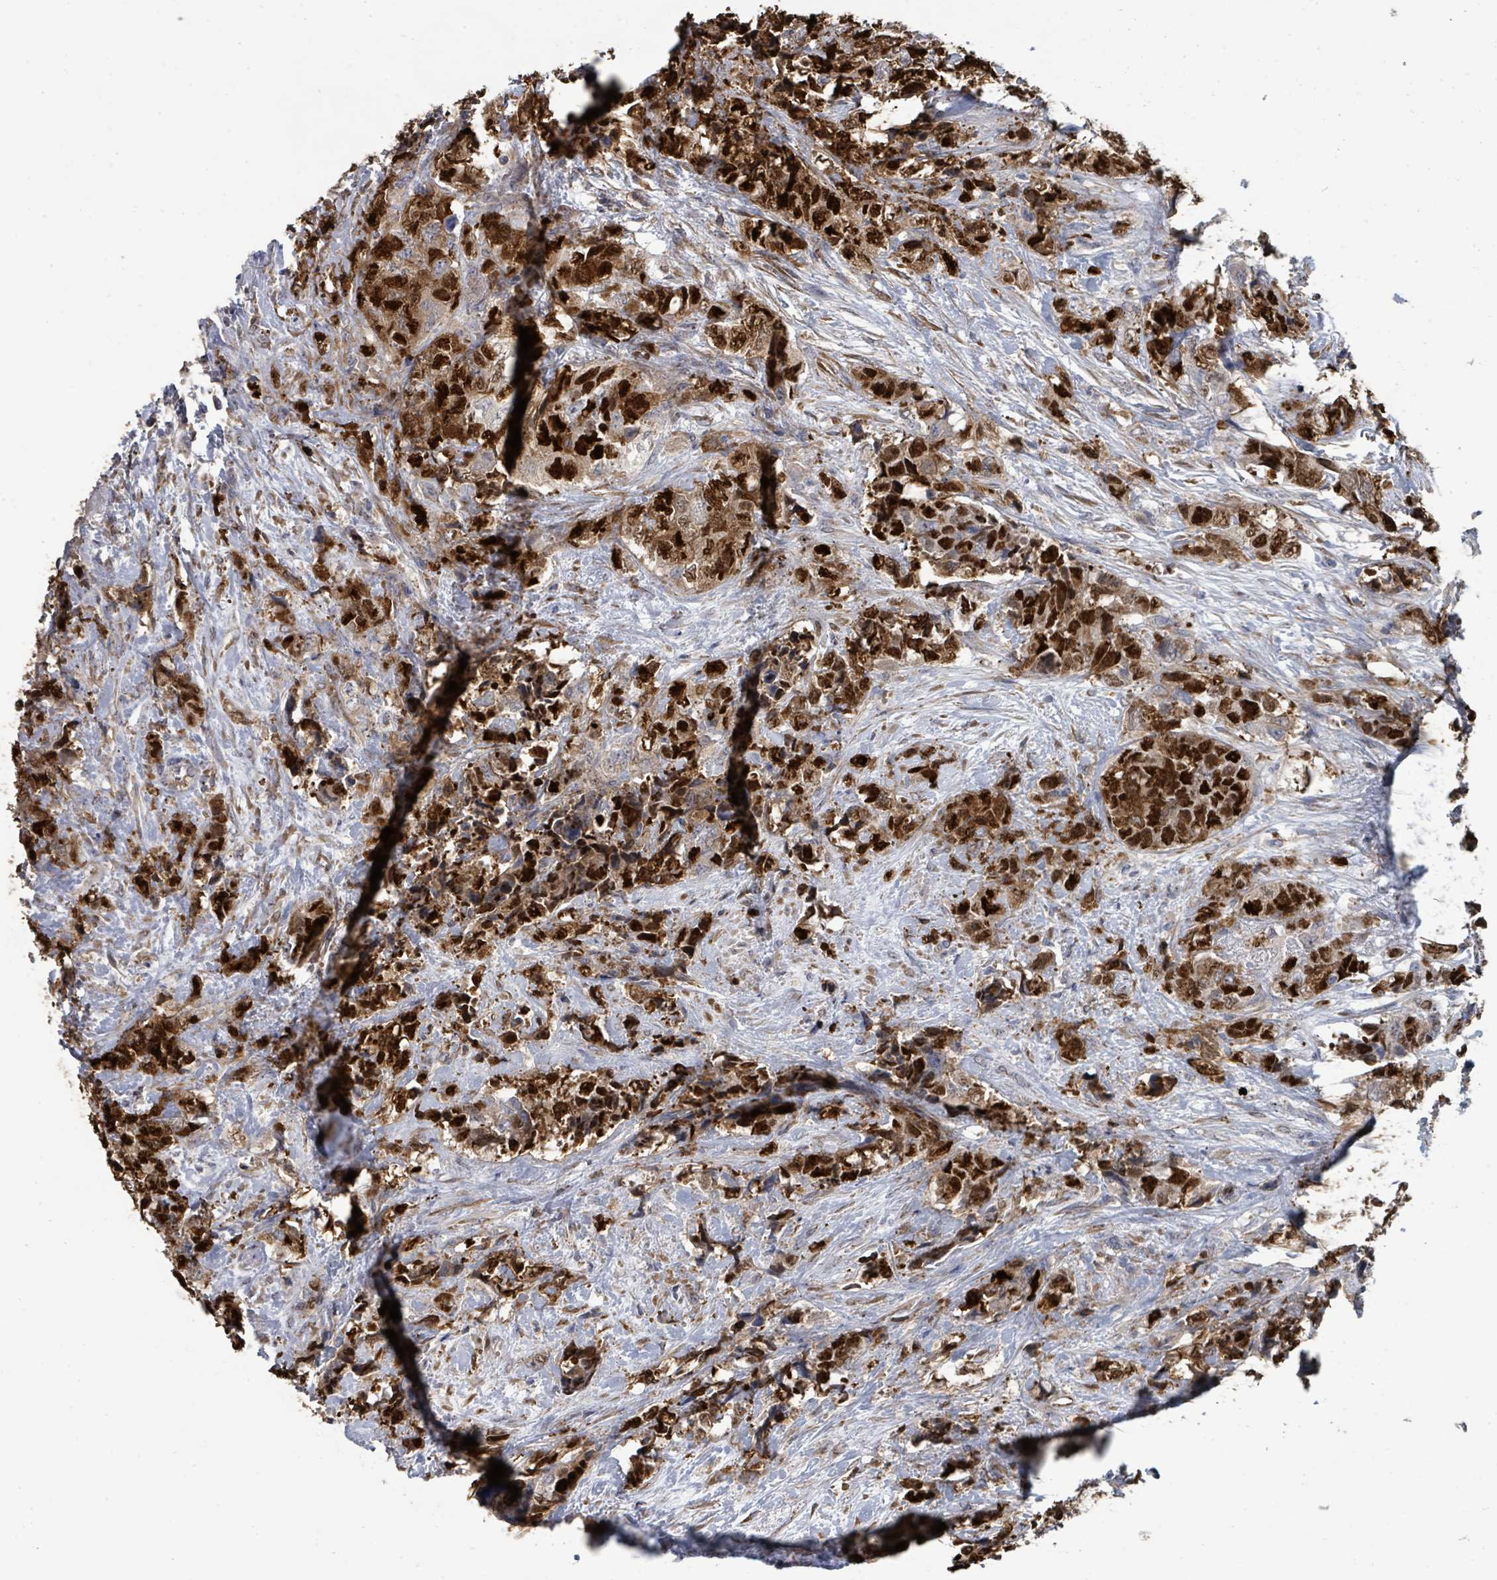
{"staining": {"intensity": "strong", "quantity": "25%-75%", "location": "cytoplasmic/membranous"}, "tissue": "urothelial cancer", "cell_type": "Tumor cells", "image_type": "cancer", "snomed": [{"axis": "morphology", "description": "Urothelial carcinoma, High grade"}, {"axis": "topography", "description": "Urinary bladder"}], "caption": "The histopathology image exhibits immunohistochemical staining of urothelial cancer. There is strong cytoplasmic/membranous staining is seen in about 25%-75% of tumor cells. The staining was performed using DAB (3,3'-diaminobenzidine) to visualize the protein expression in brown, while the nuclei were stained in blue with hematoxylin (Magnification: 20x).", "gene": "SLC9A7", "patient": {"sex": "female", "age": 78}}